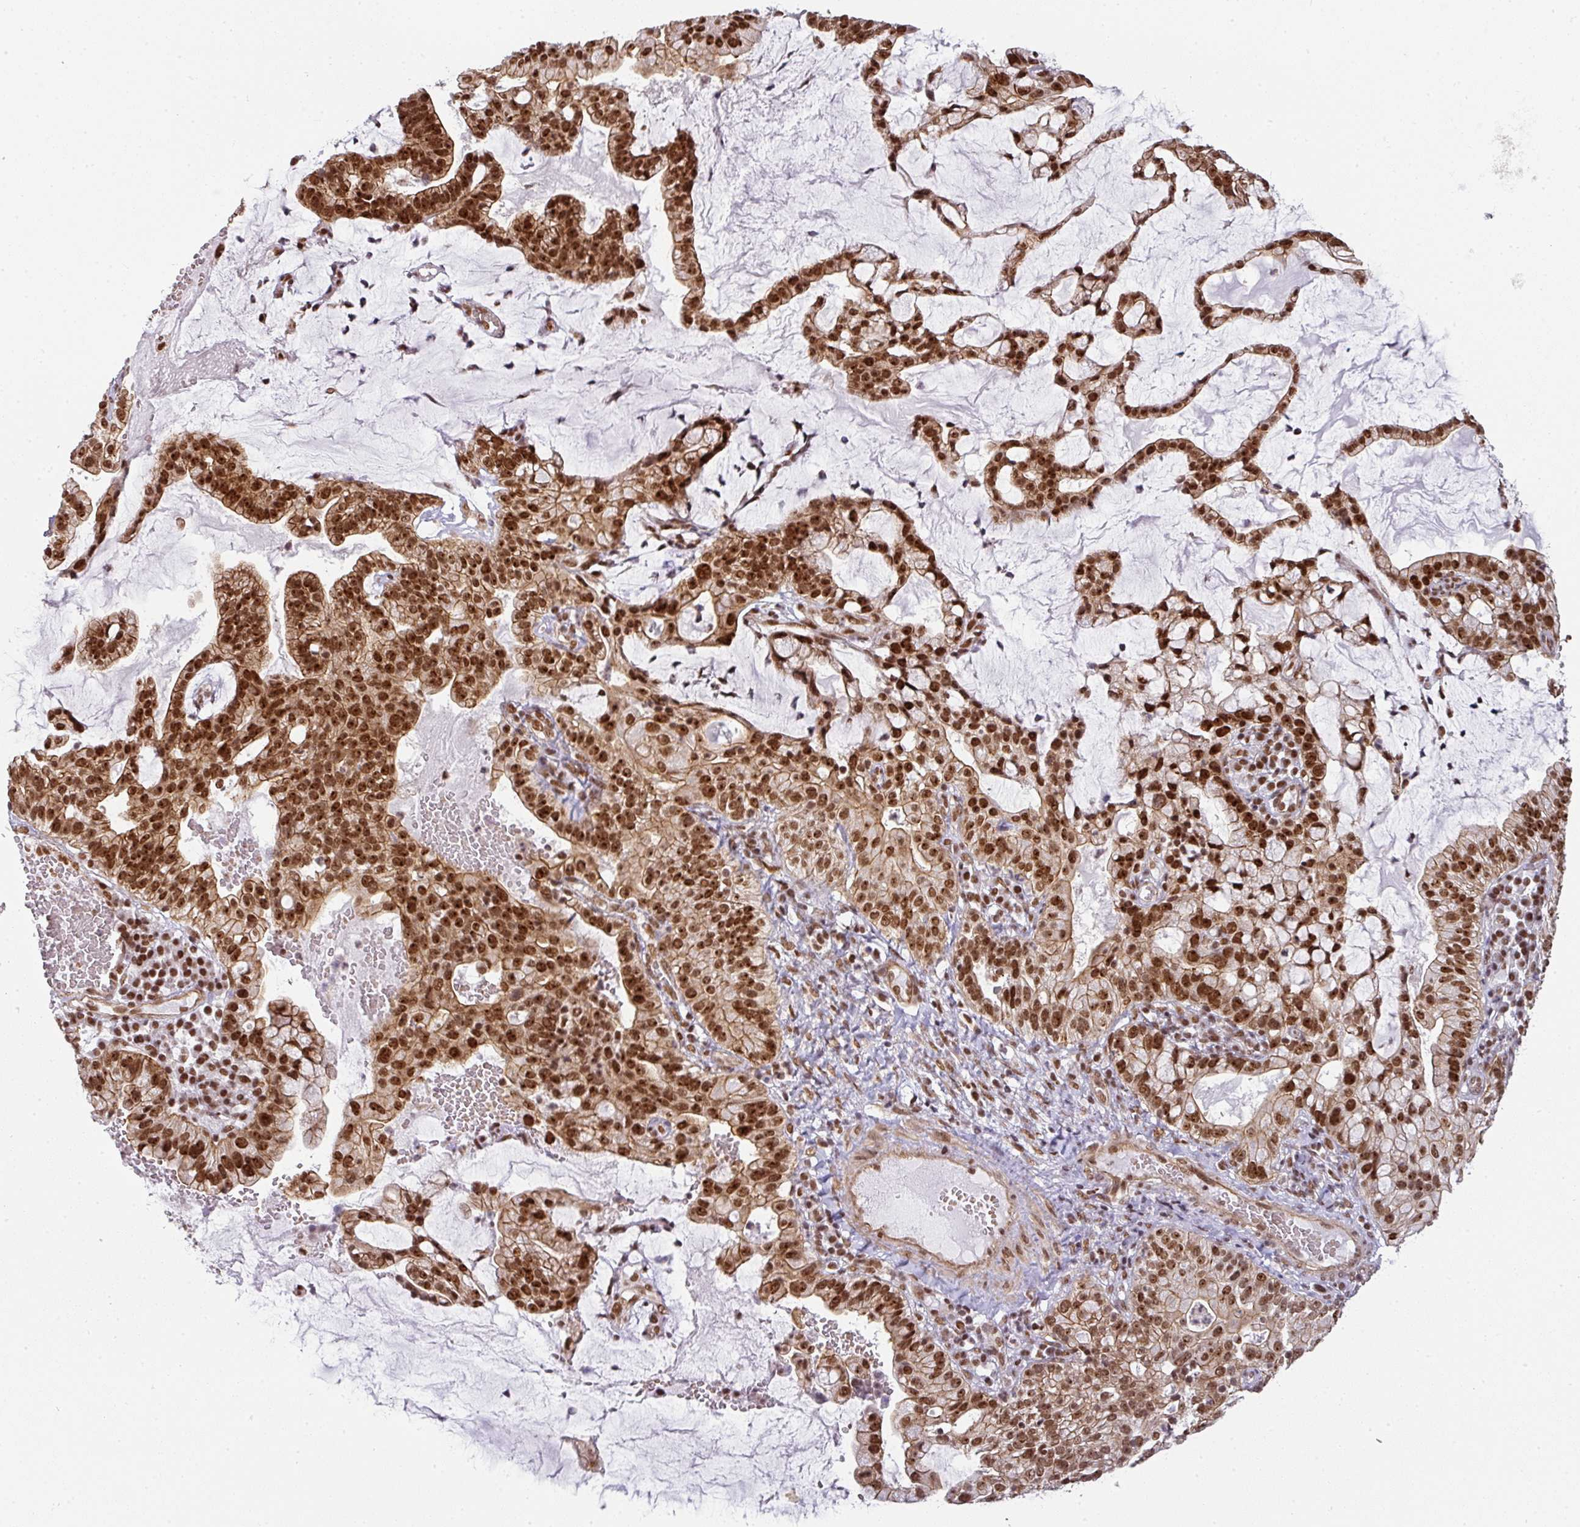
{"staining": {"intensity": "strong", "quantity": ">75%", "location": "cytoplasmic/membranous,nuclear"}, "tissue": "cervical cancer", "cell_type": "Tumor cells", "image_type": "cancer", "snomed": [{"axis": "morphology", "description": "Adenocarcinoma, NOS"}, {"axis": "topography", "description": "Cervix"}], "caption": "Human cervical adenocarcinoma stained with a protein marker displays strong staining in tumor cells.", "gene": "NCOA5", "patient": {"sex": "female", "age": 41}}